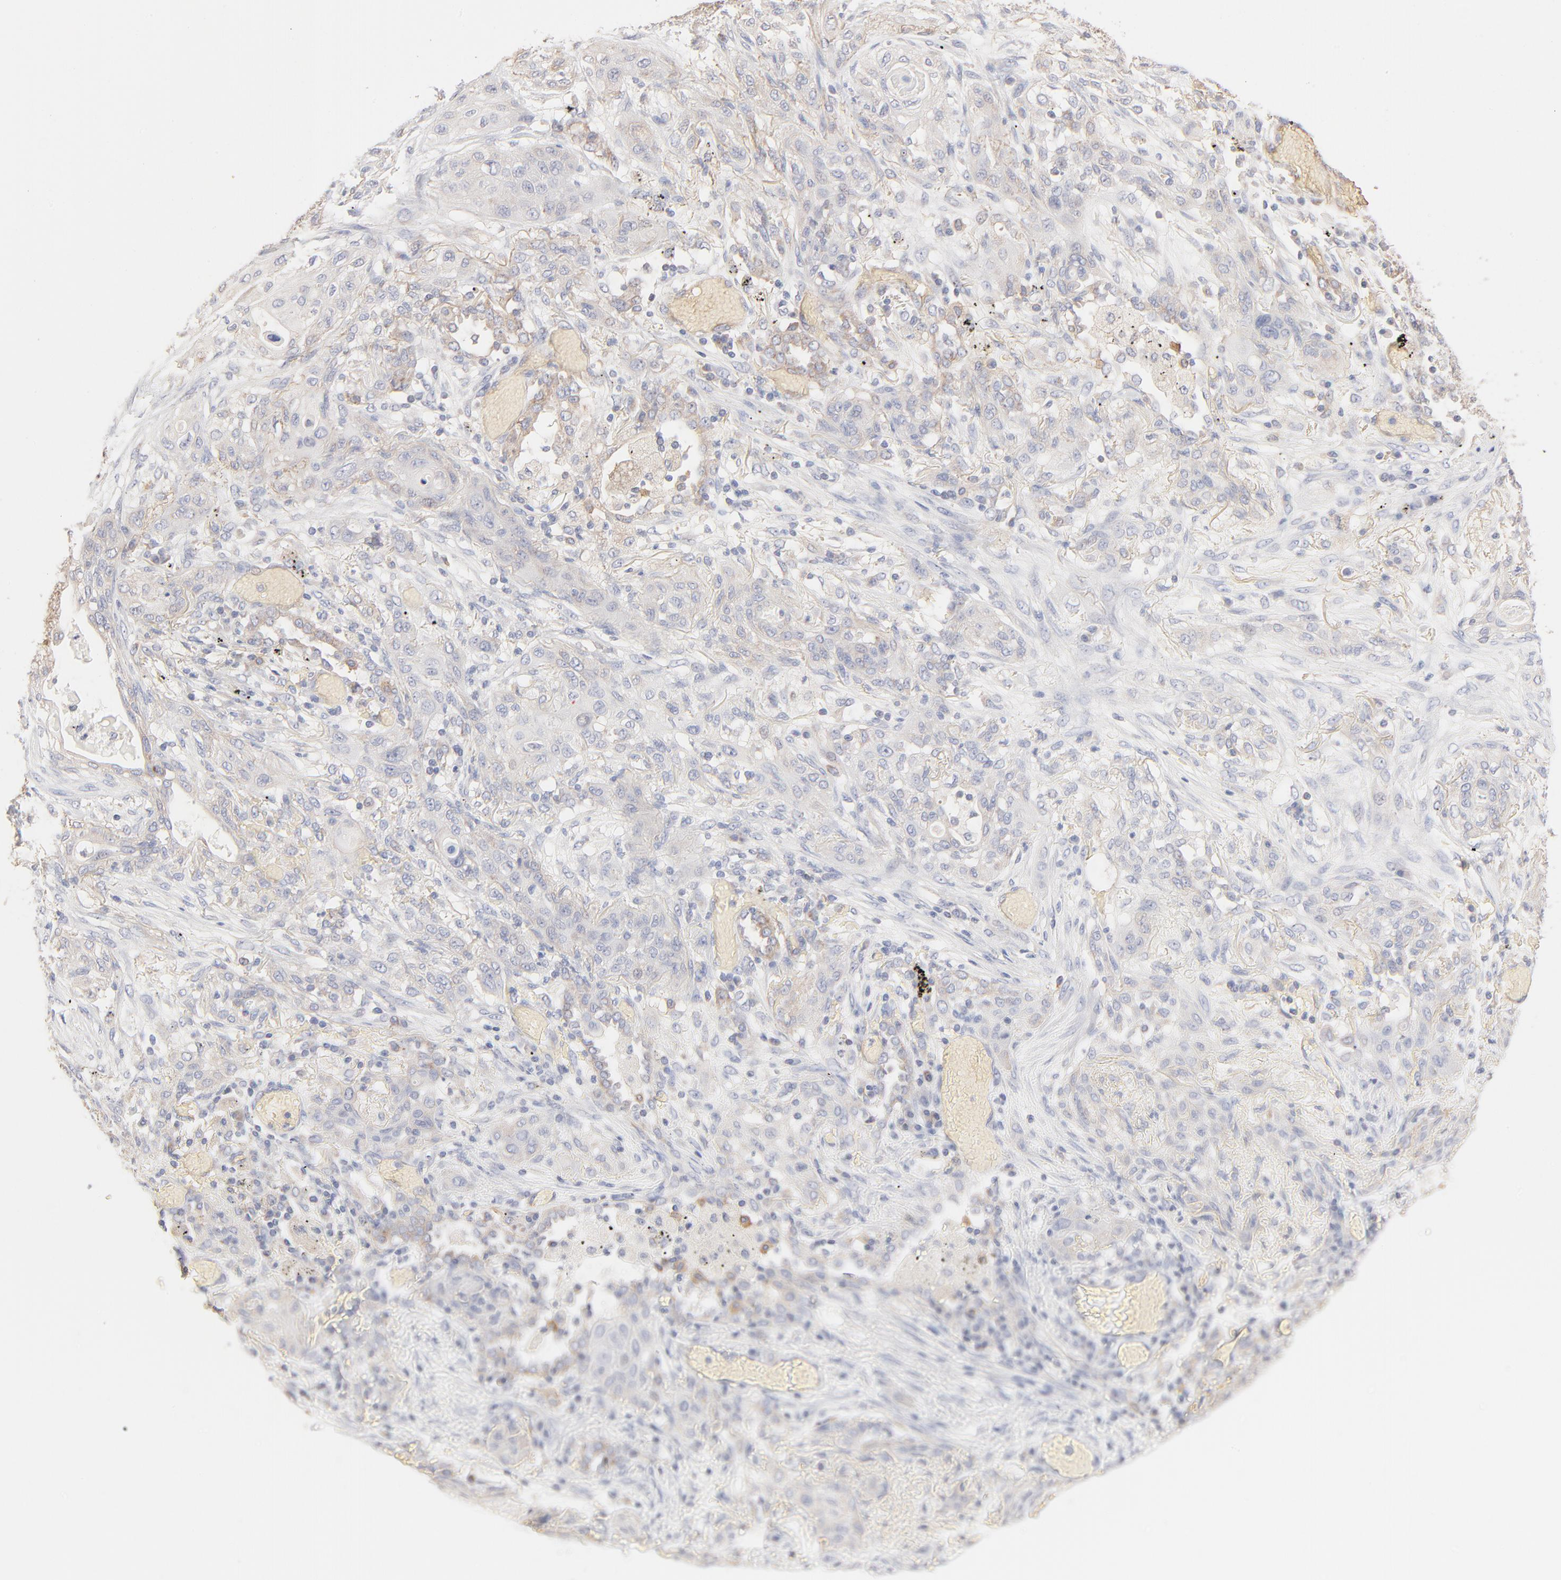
{"staining": {"intensity": "negative", "quantity": "none", "location": "none"}, "tissue": "lung cancer", "cell_type": "Tumor cells", "image_type": "cancer", "snomed": [{"axis": "morphology", "description": "Squamous cell carcinoma, NOS"}, {"axis": "topography", "description": "Lung"}], "caption": "Protein analysis of squamous cell carcinoma (lung) demonstrates no significant expression in tumor cells. (DAB immunohistochemistry (IHC) visualized using brightfield microscopy, high magnification).", "gene": "SPTB", "patient": {"sex": "female", "age": 47}}